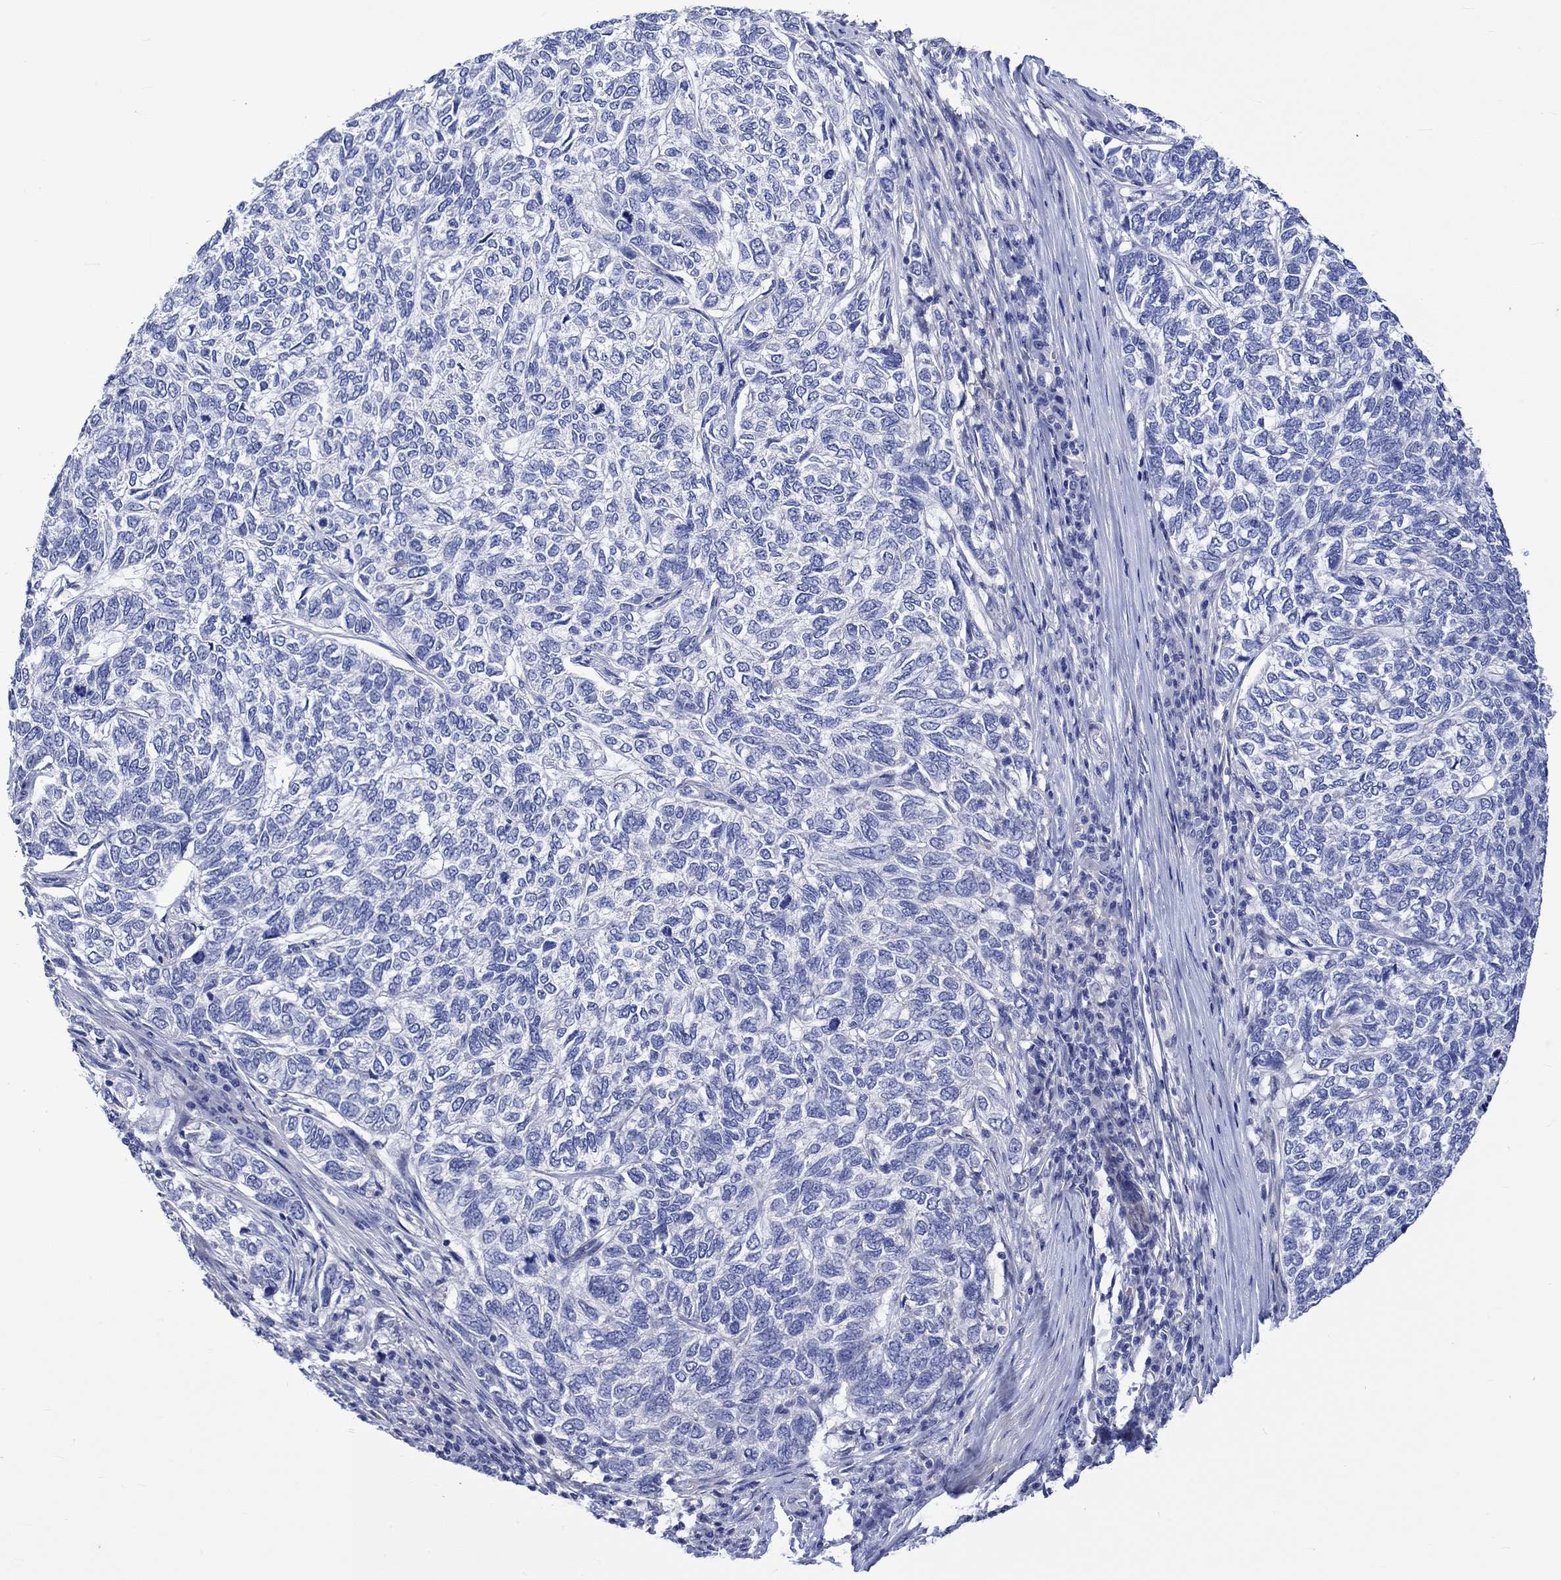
{"staining": {"intensity": "negative", "quantity": "none", "location": "none"}, "tissue": "skin cancer", "cell_type": "Tumor cells", "image_type": "cancer", "snomed": [{"axis": "morphology", "description": "Basal cell carcinoma"}, {"axis": "topography", "description": "Skin"}], "caption": "Histopathology image shows no significant protein staining in tumor cells of skin cancer. (Brightfield microscopy of DAB immunohistochemistry at high magnification).", "gene": "NRIP3", "patient": {"sex": "female", "age": 65}}